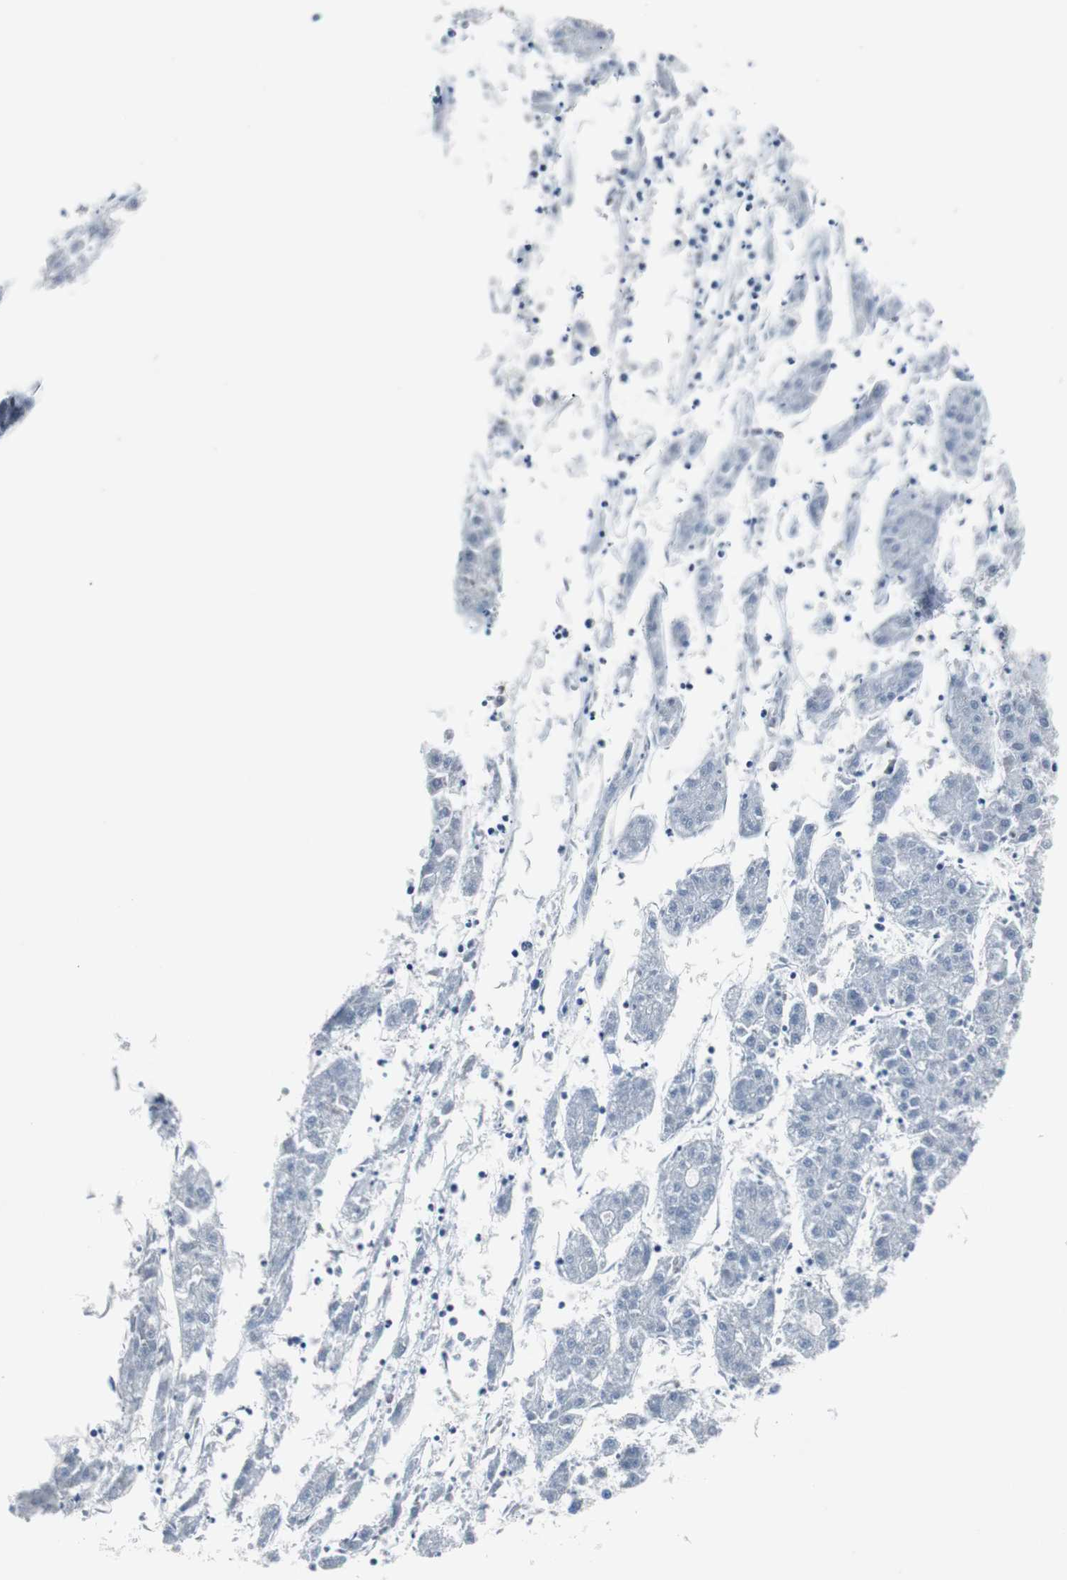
{"staining": {"intensity": "negative", "quantity": "none", "location": "none"}, "tissue": "liver cancer", "cell_type": "Tumor cells", "image_type": "cancer", "snomed": [{"axis": "morphology", "description": "Carcinoma, Hepatocellular, NOS"}, {"axis": "topography", "description": "Liver"}], "caption": "An IHC micrograph of liver hepatocellular carcinoma is shown. There is no staining in tumor cells of liver hepatocellular carcinoma. (Brightfield microscopy of DAB (3,3'-diaminobenzidine) immunohistochemistry (IHC) at high magnification).", "gene": "EEF2K", "patient": {"sex": "male", "age": 72}}